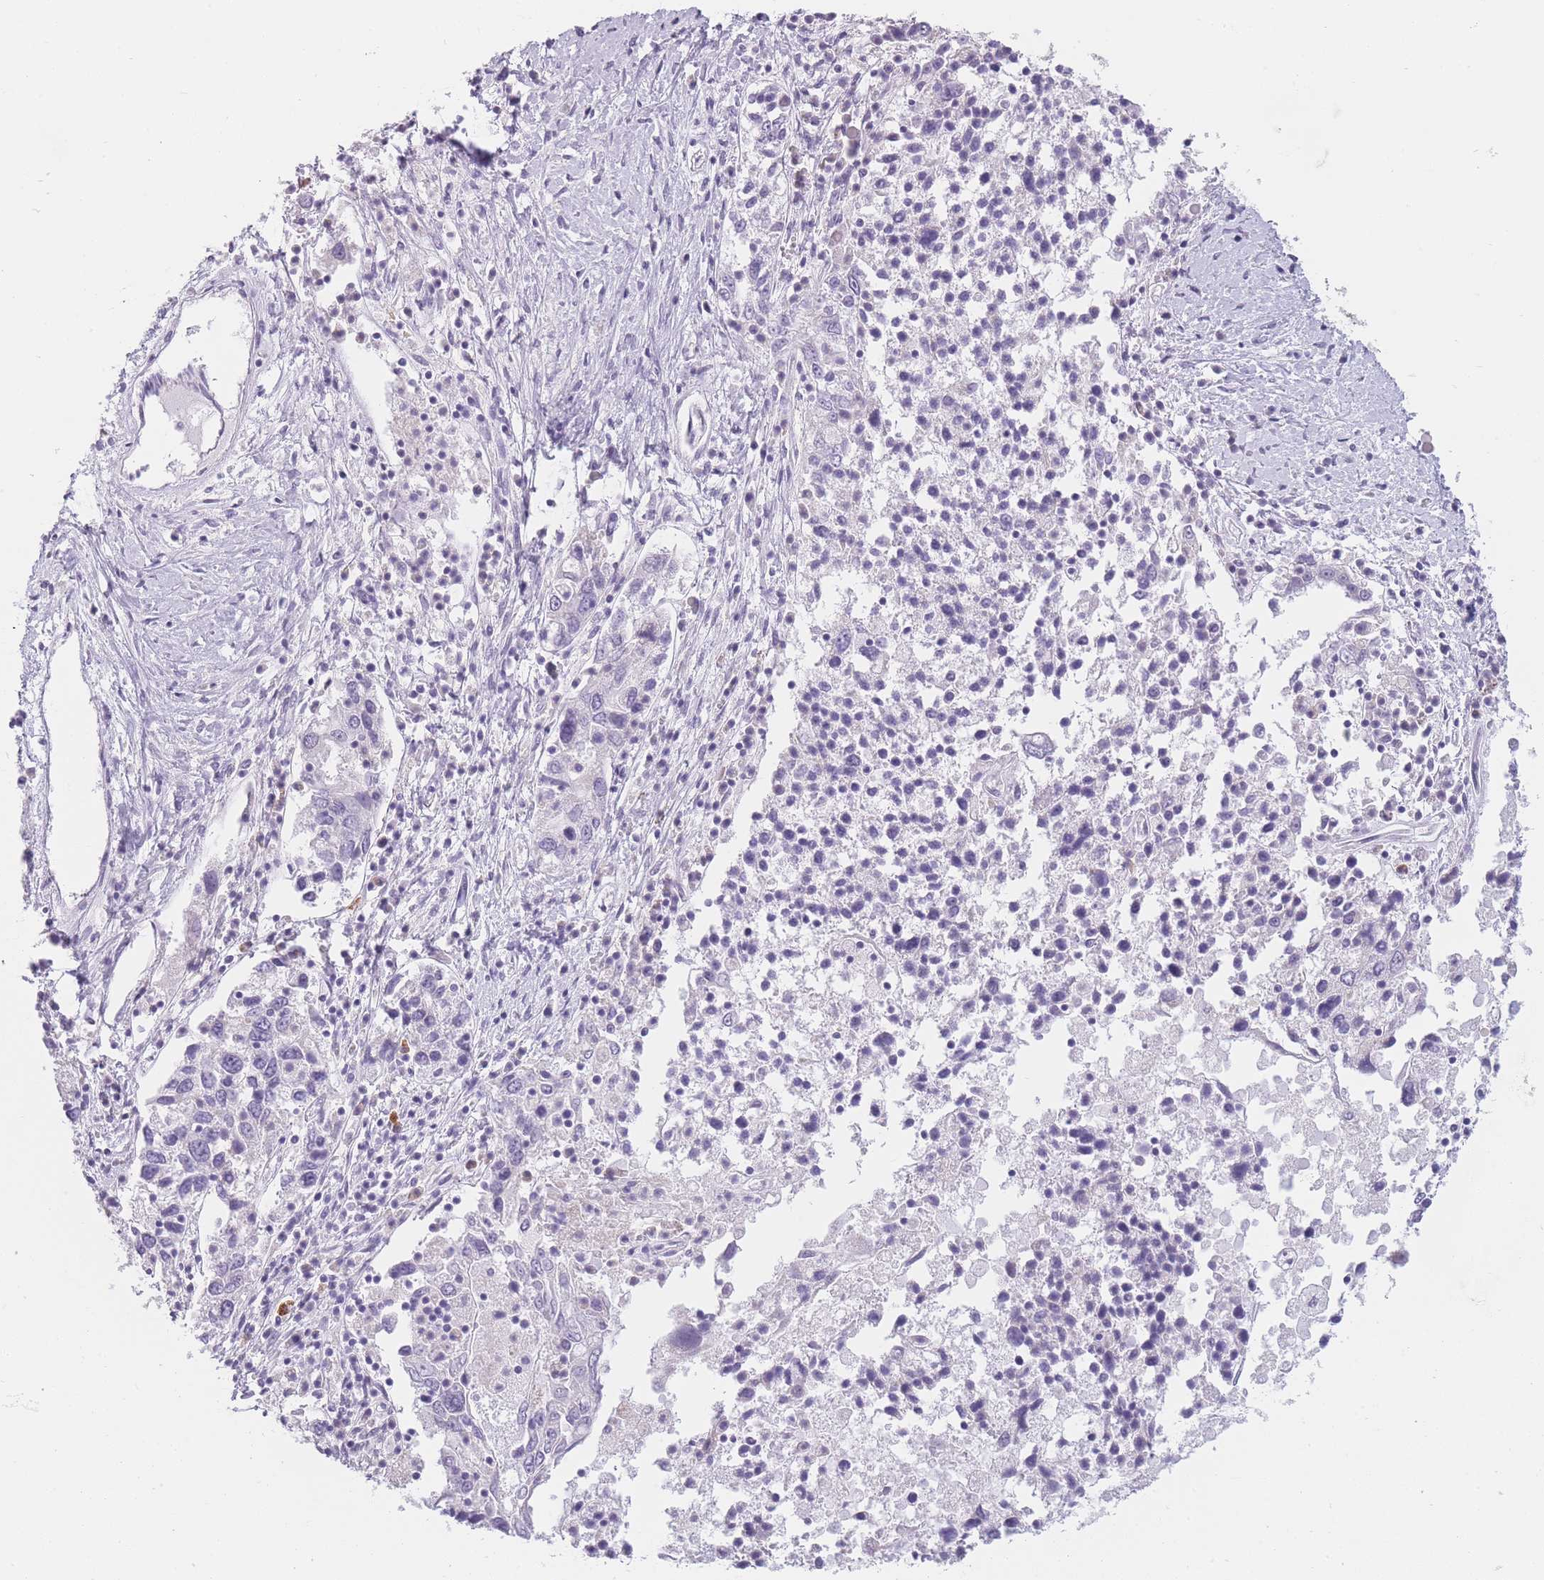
{"staining": {"intensity": "negative", "quantity": "none", "location": "none"}, "tissue": "ovarian cancer", "cell_type": "Tumor cells", "image_type": "cancer", "snomed": [{"axis": "morphology", "description": "Carcinoma, endometroid"}, {"axis": "topography", "description": "Ovary"}], "caption": "Tumor cells are negative for protein expression in human ovarian cancer. The staining was performed using DAB to visualize the protein expression in brown, while the nuclei were stained in blue with hematoxylin (Magnification: 20x).", "gene": "TMEM236", "patient": {"sex": "female", "age": 62}}